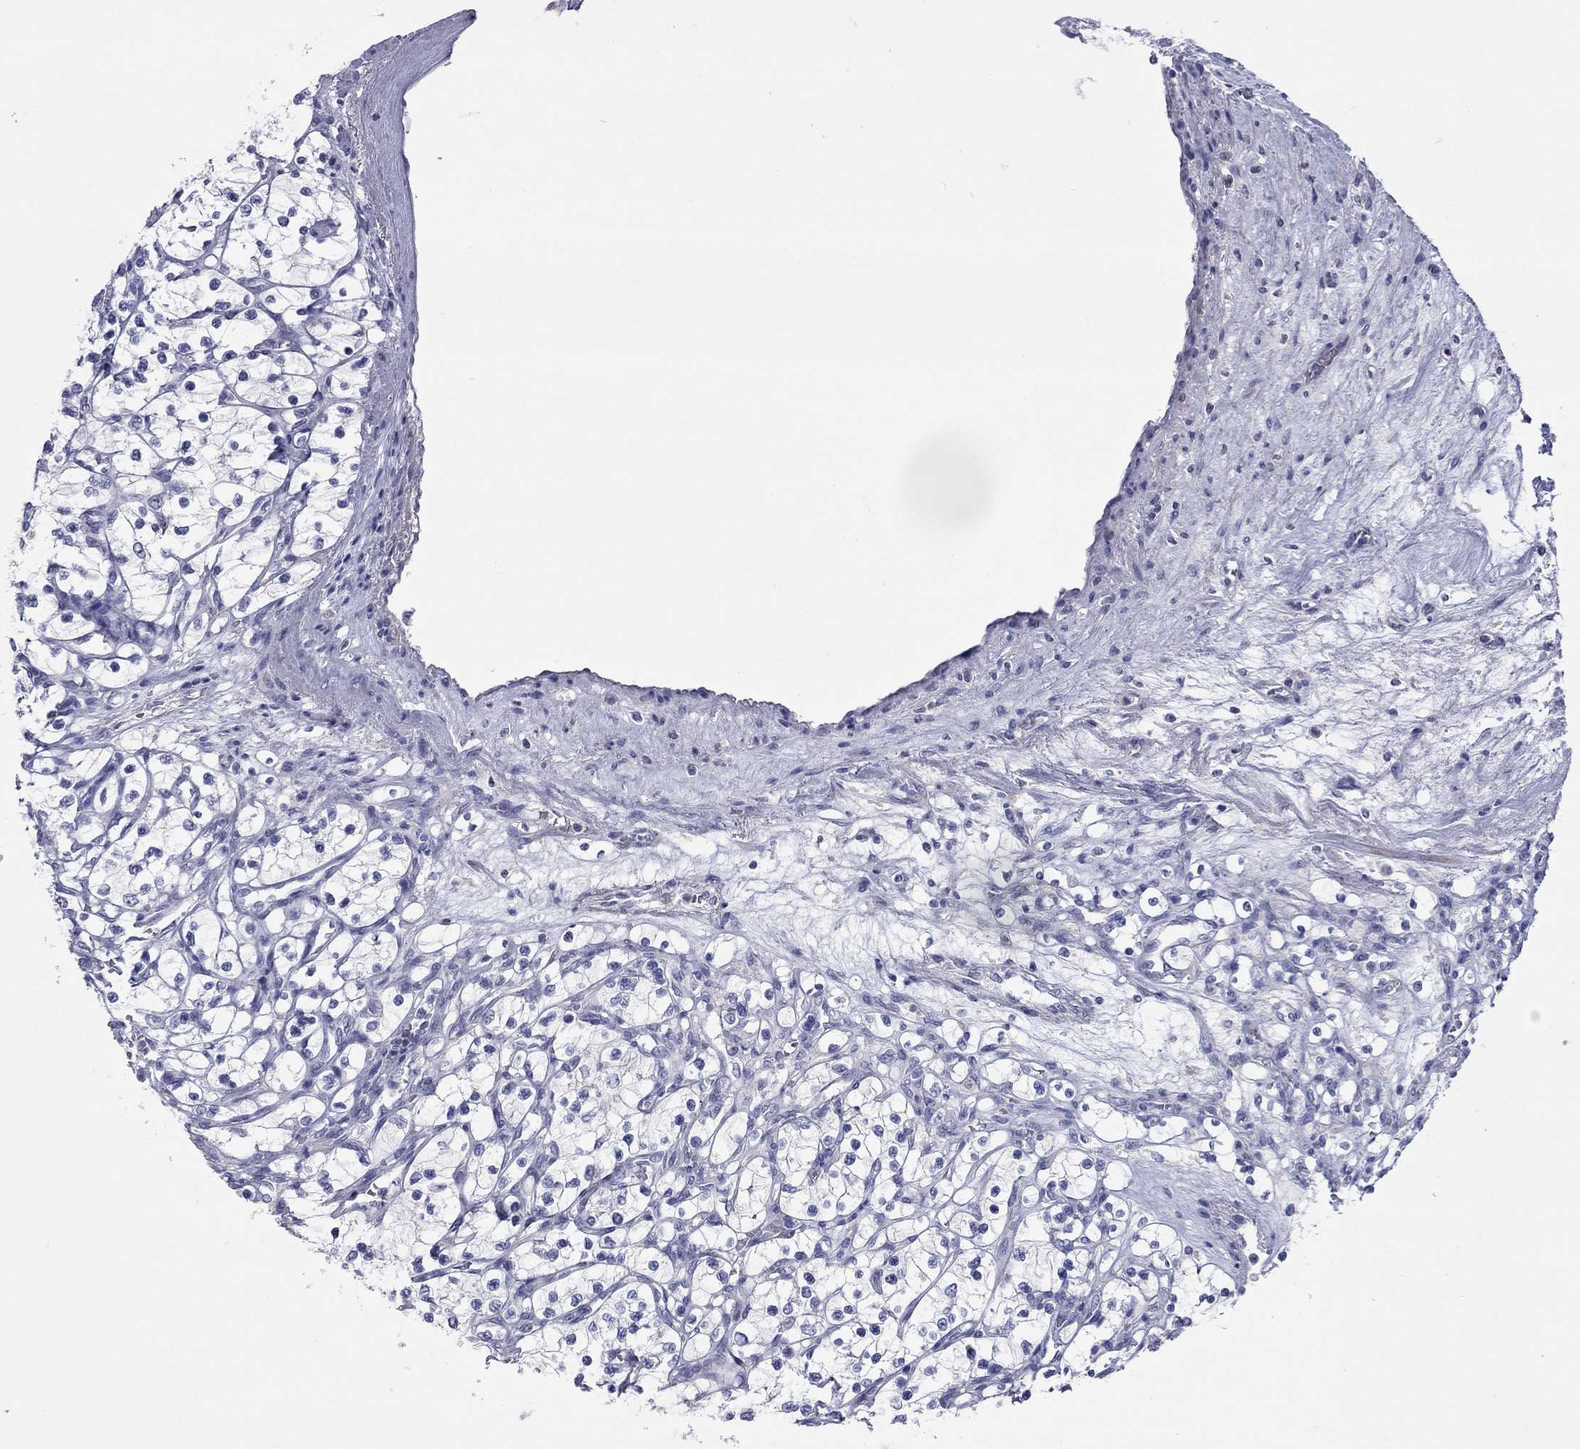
{"staining": {"intensity": "negative", "quantity": "none", "location": "none"}, "tissue": "renal cancer", "cell_type": "Tumor cells", "image_type": "cancer", "snomed": [{"axis": "morphology", "description": "Adenocarcinoma, NOS"}, {"axis": "topography", "description": "Kidney"}], "caption": "An immunohistochemistry image of adenocarcinoma (renal) is shown. There is no staining in tumor cells of adenocarcinoma (renal). (DAB (3,3'-diaminobenzidine) immunohistochemistry (IHC) with hematoxylin counter stain).", "gene": "ACTL7B", "patient": {"sex": "female", "age": 69}}